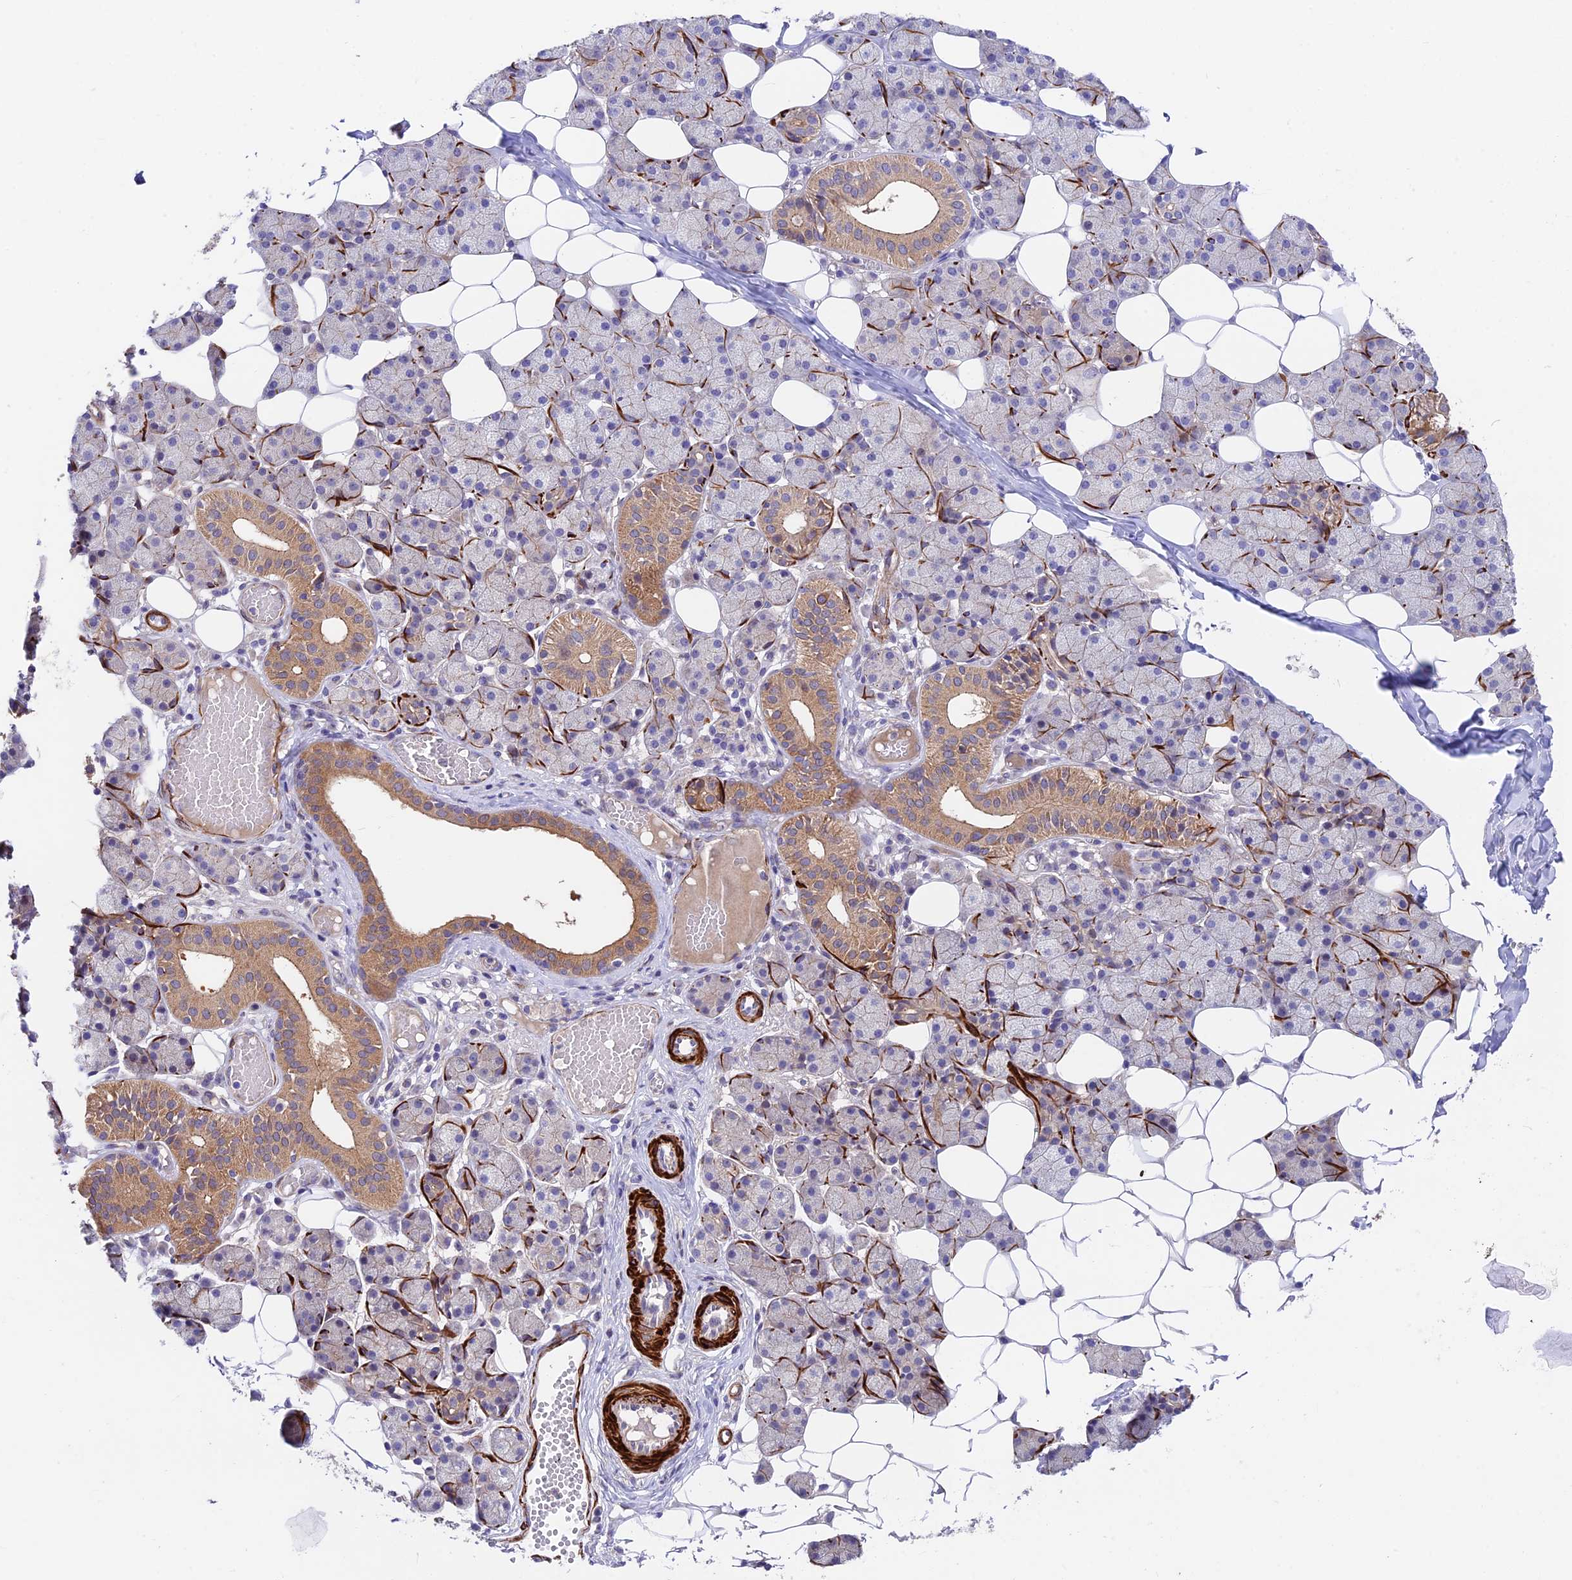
{"staining": {"intensity": "moderate", "quantity": "<25%", "location": "cytoplasmic/membranous"}, "tissue": "salivary gland", "cell_type": "Glandular cells", "image_type": "normal", "snomed": [{"axis": "morphology", "description": "Normal tissue, NOS"}, {"axis": "topography", "description": "Salivary gland"}], "caption": "Immunohistochemistry staining of benign salivary gland, which reveals low levels of moderate cytoplasmic/membranous staining in about <25% of glandular cells indicating moderate cytoplasmic/membranous protein expression. The staining was performed using DAB (brown) for protein detection and nuclei were counterstained in hematoxylin (blue).", "gene": "ANKRD50", "patient": {"sex": "female", "age": 33}}